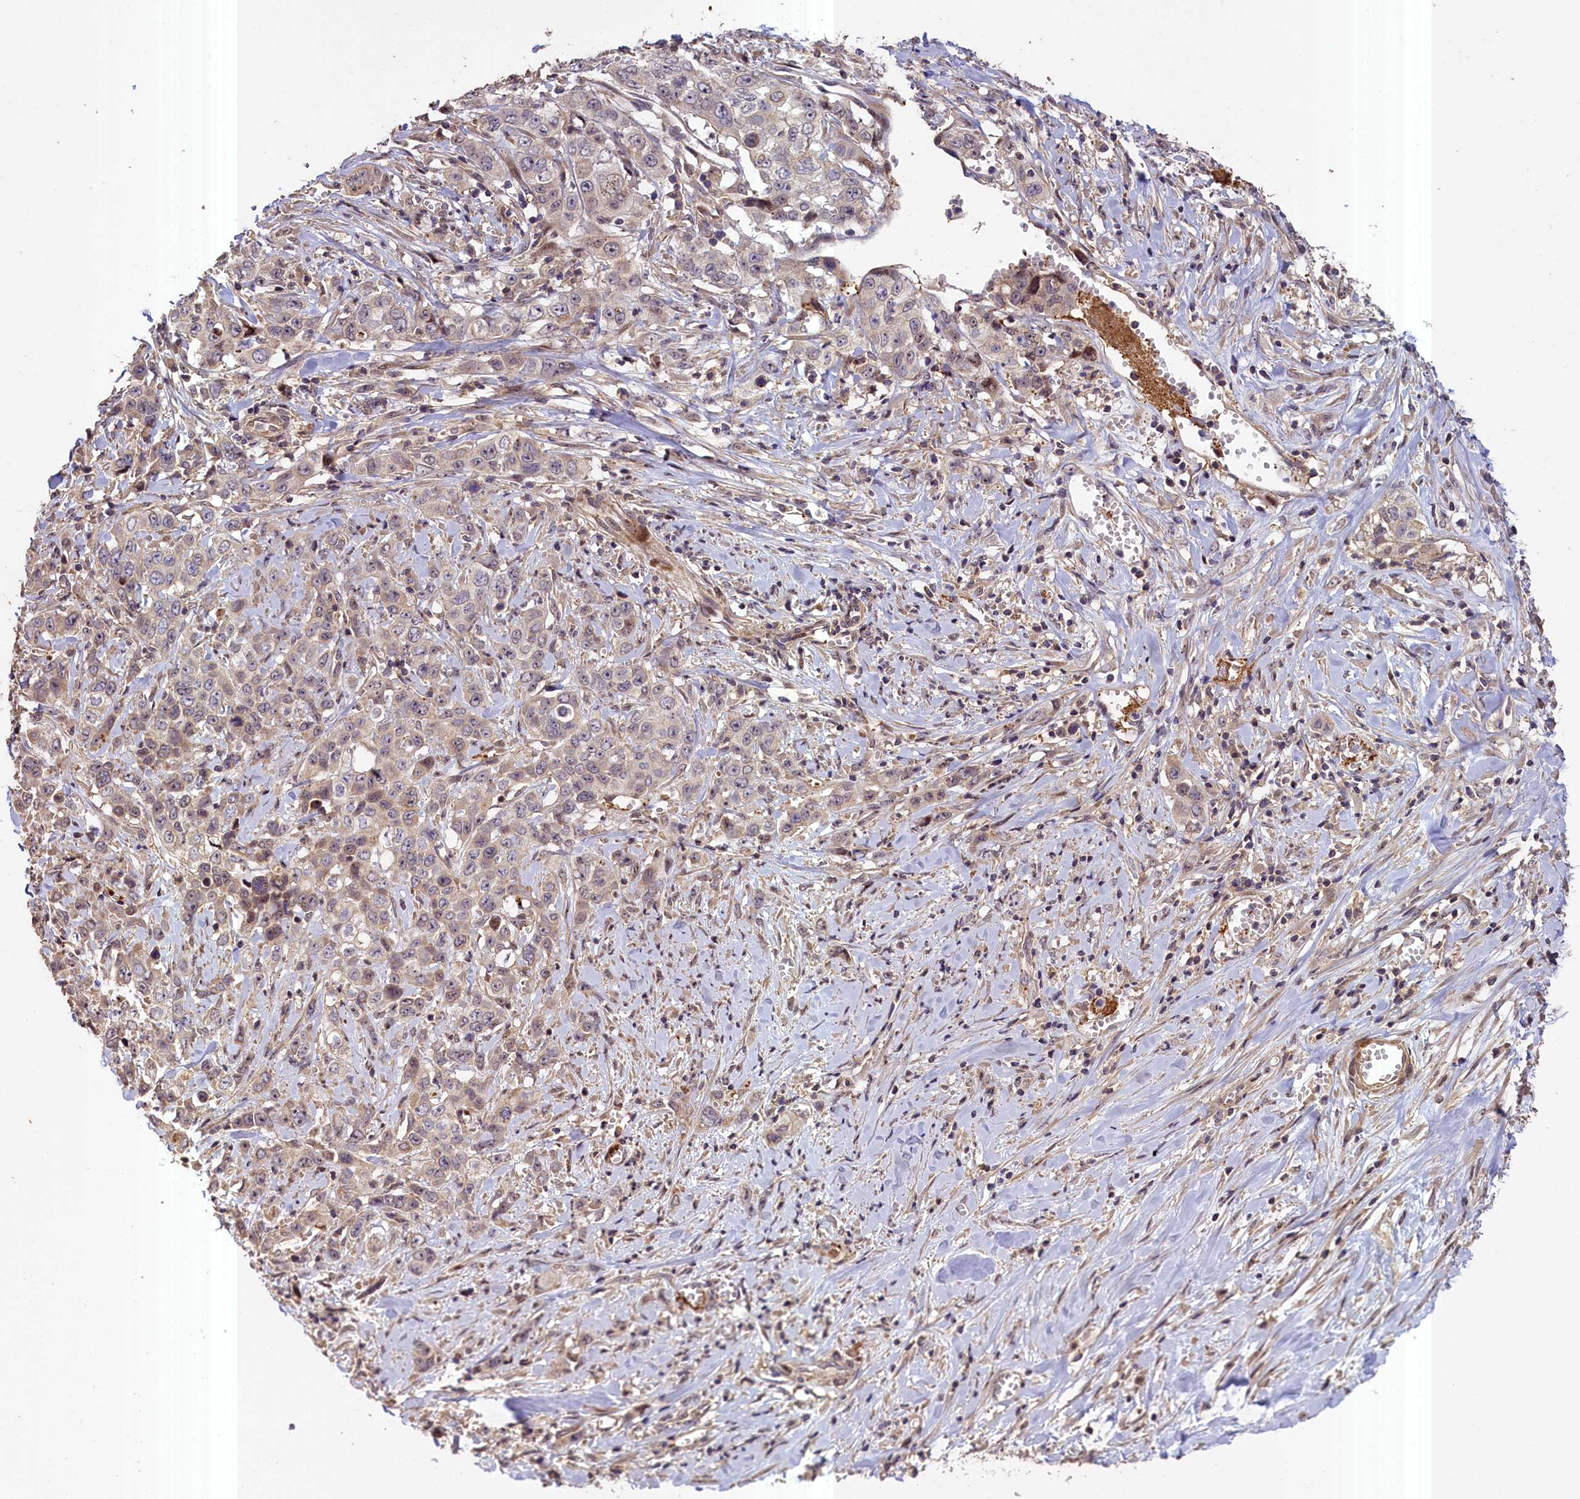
{"staining": {"intensity": "negative", "quantity": "none", "location": "none"}, "tissue": "stomach cancer", "cell_type": "Tumor cells", "image_type": "cancer", "snomed": [{"axis": "morphology", "description": "Adenocarcinoma, NOS"}, {"axis": "topography", "description": "Stomach, upper"}], "caption": "DAB (3,3'-diaminobenzidine) immunohistochemical staining of stomach adenocarcinoma exhibits no significant staining in tumor cells. (Immunohistochemistry (ihc), brightfield microscopy, high magnification).", "gene": "FUZ", "patient": {"sex": "male", "age": 62}}